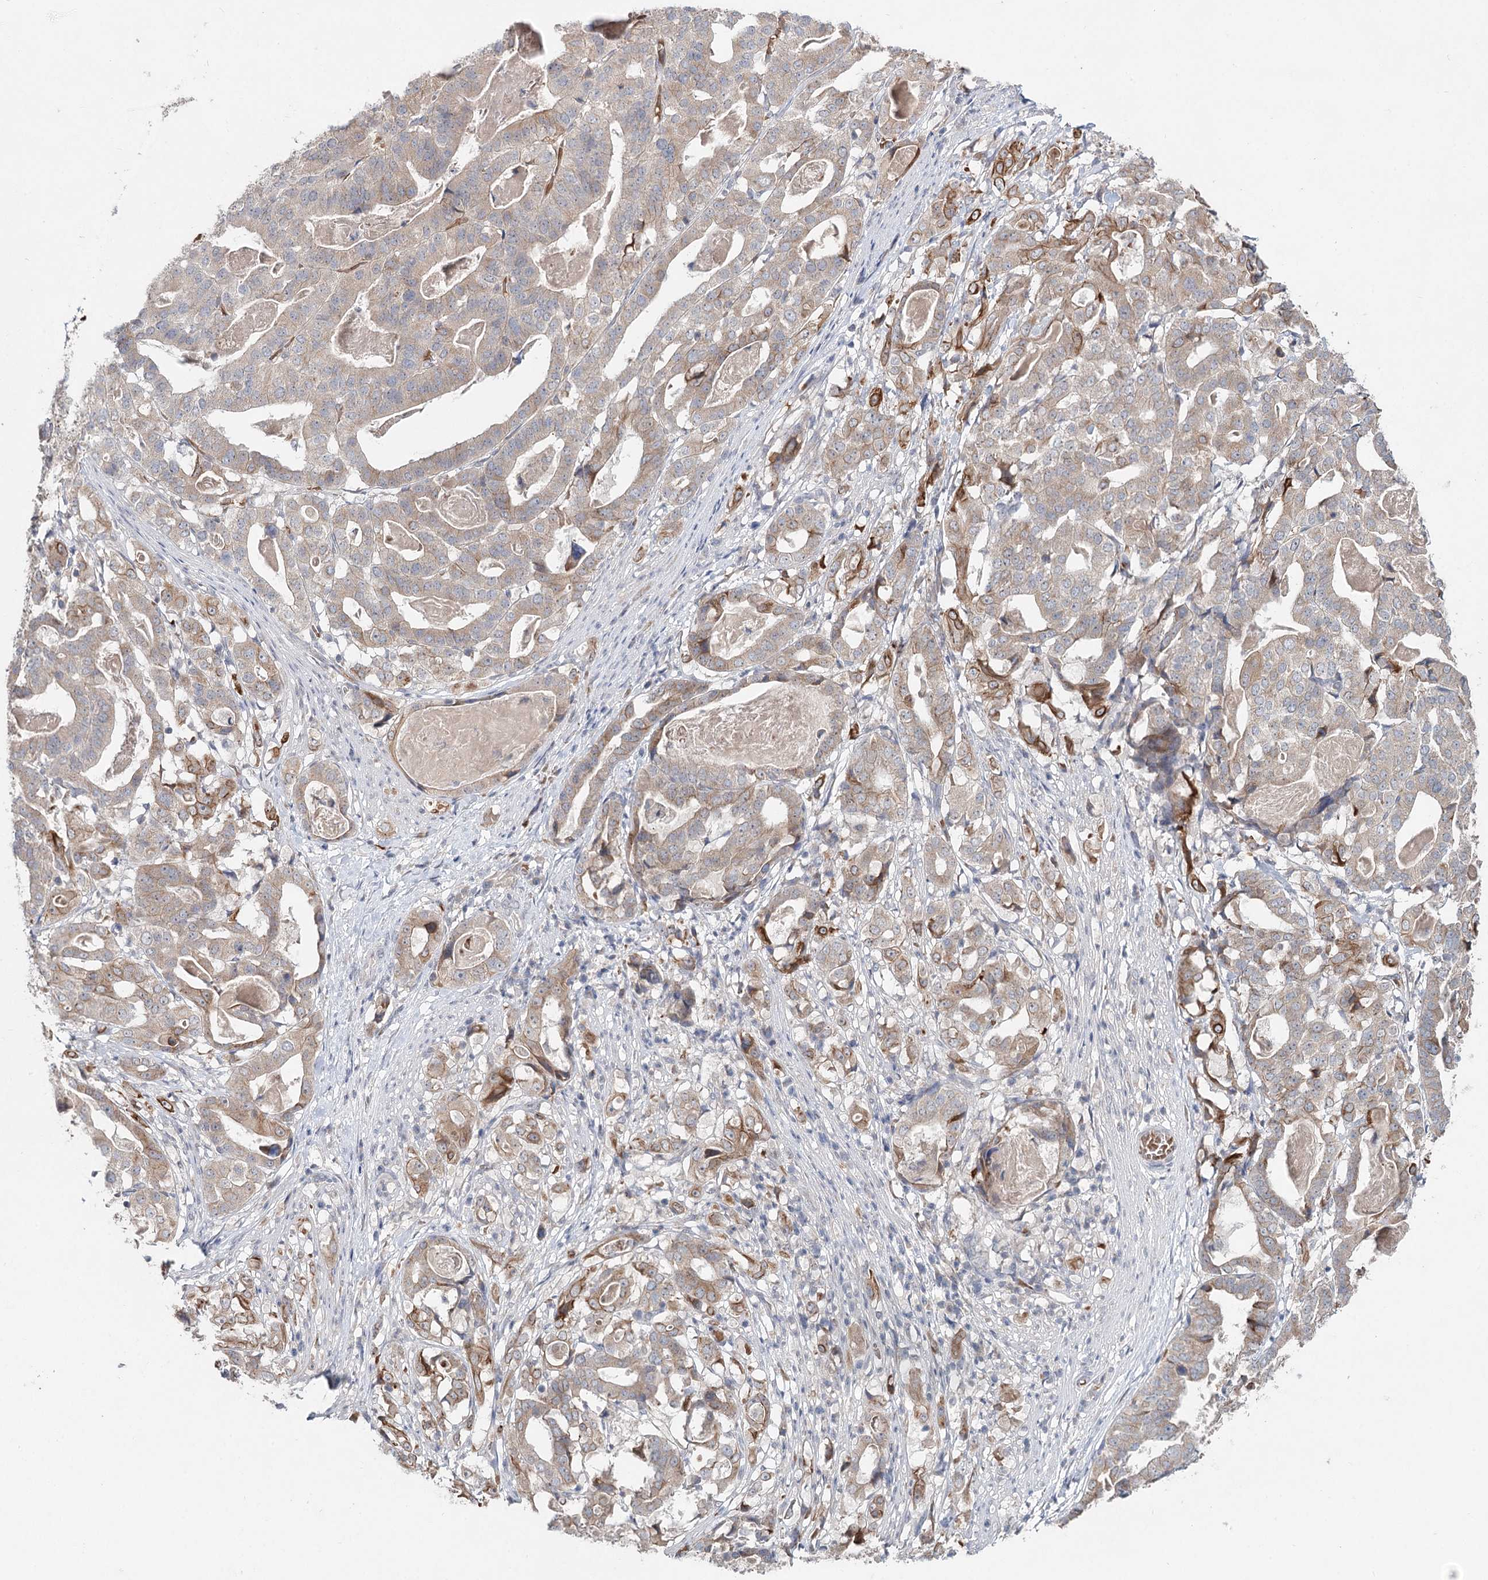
{"staining": {"intensity": "moderate", "quantity": "<25%", "location": "cytoplasmic/membranous"}, "tissue": "stomach cancer", "cell_type": "Tumor cells", "image_type": "cancer", "snomed": [{"axis": "morphology", "description": "Adenocarcinoma, NOS"}, {"axis": "topography", "description": "Stomach"}], "caption": "IHC image of neoplastic tissue: adenocarcinoma (stomach) stained using immunohistochemistry (IHC) reveals low levels of moderate protein expression localized specifically in the cytoplasmic/membranous of tumor cells, appearing as a cytoplasmic/membranous brown color.", "gene": "FBXO7", "patient": {"sex": "male", "age": 48}}